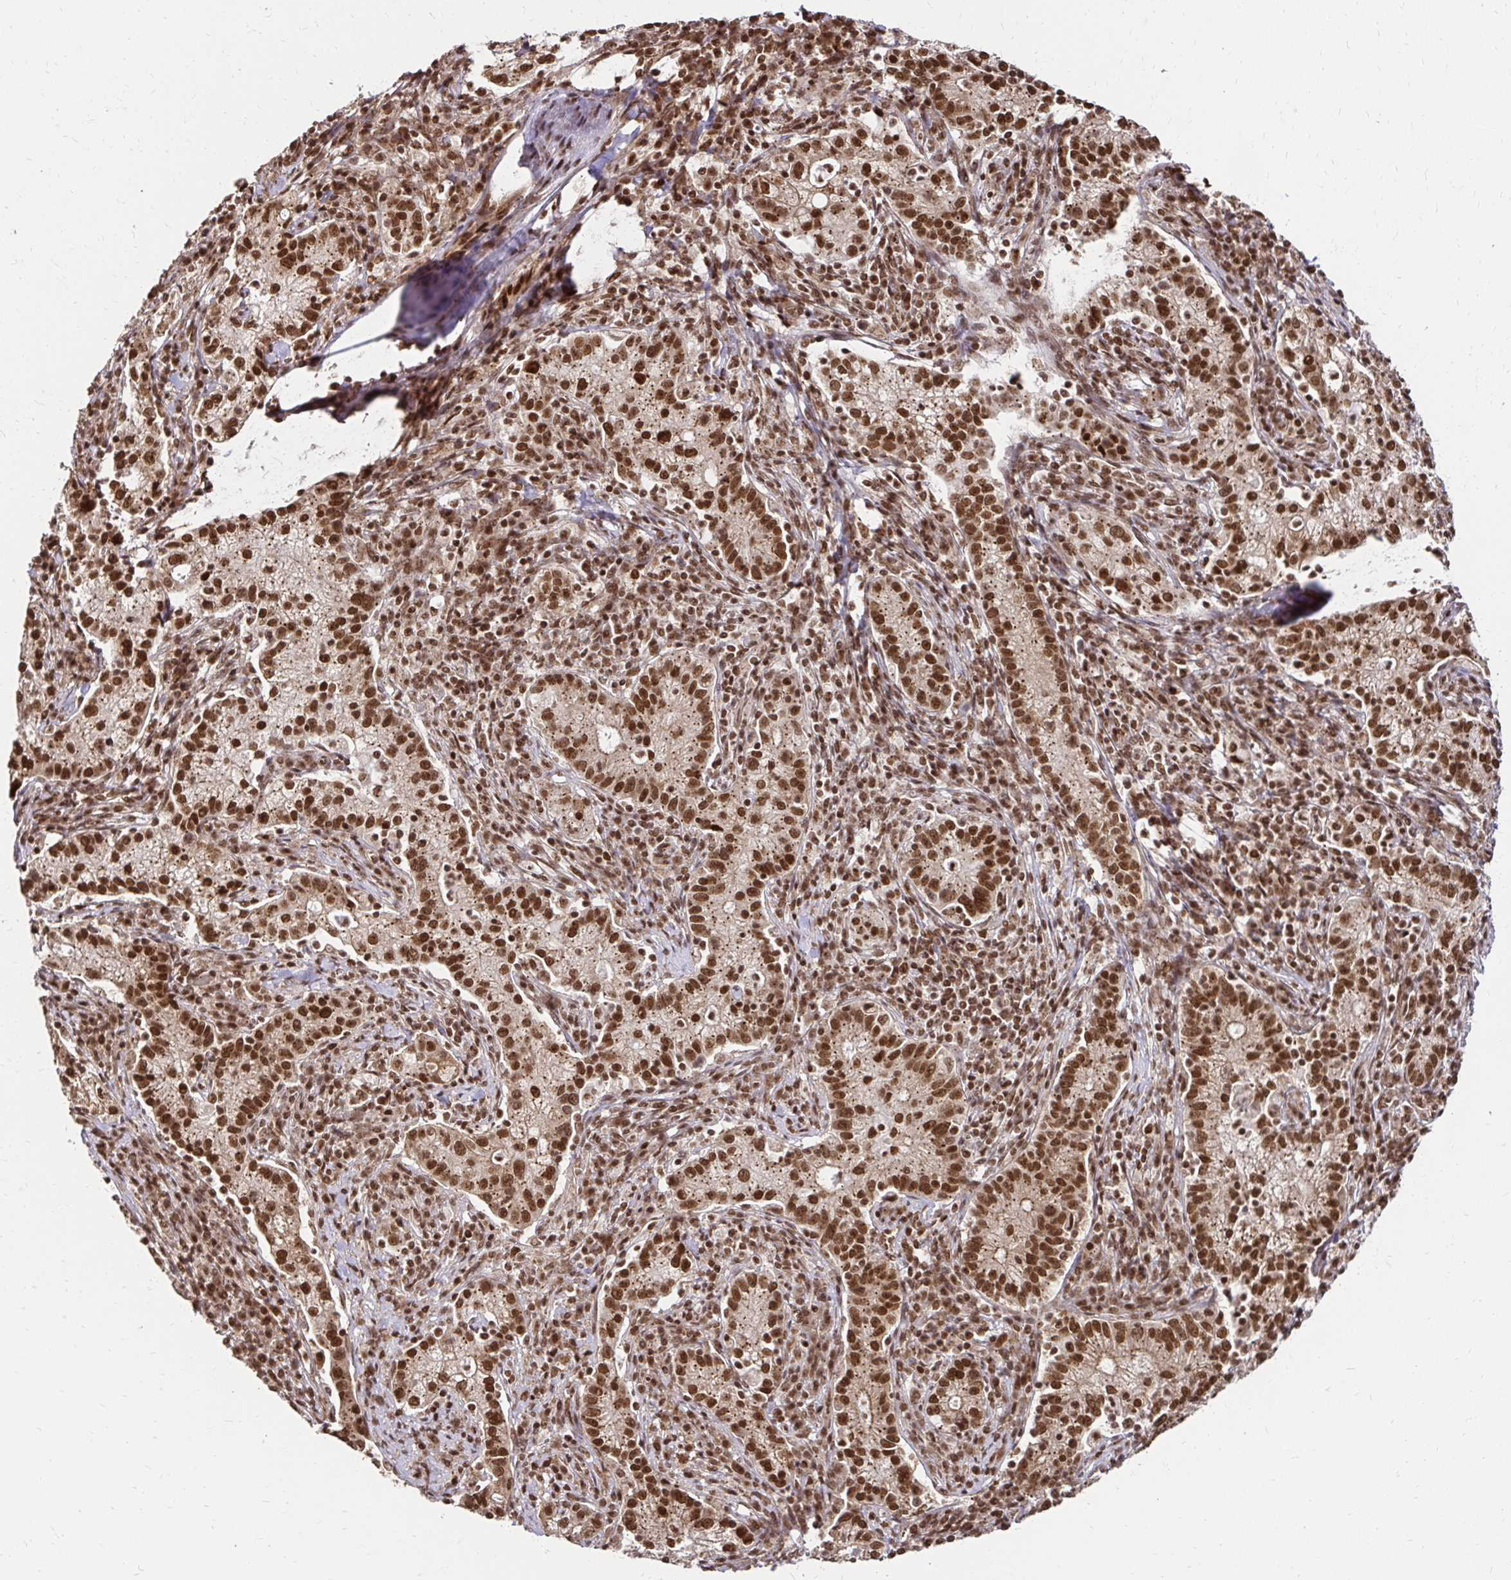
{"staining": {"intensity": "strong", "quantity": ">75%", "location": "cytoplasmic/membranous,nuclear"}, "tissue": "cervical cancer", "cell_type": "Tumor cells", "image_type": "cancer", "snomed": [{"axis": "morphology", "description": "Normal tissue, NOS"}, {"axis": "morphology", "description": "Adenocarcinoma, NOS"}, {"axis": "topography", "description": "Cervix"}], "caption": "Brown immunohistochemical staining in human cervical cancer (adenocarcinoma) demonstrates strong cytoplasmic/membranous and nuclear positivity in approximately >75% of tumor cells.", "gene": "GLYR1", "patient": {"sex": "female", "age": 44}}